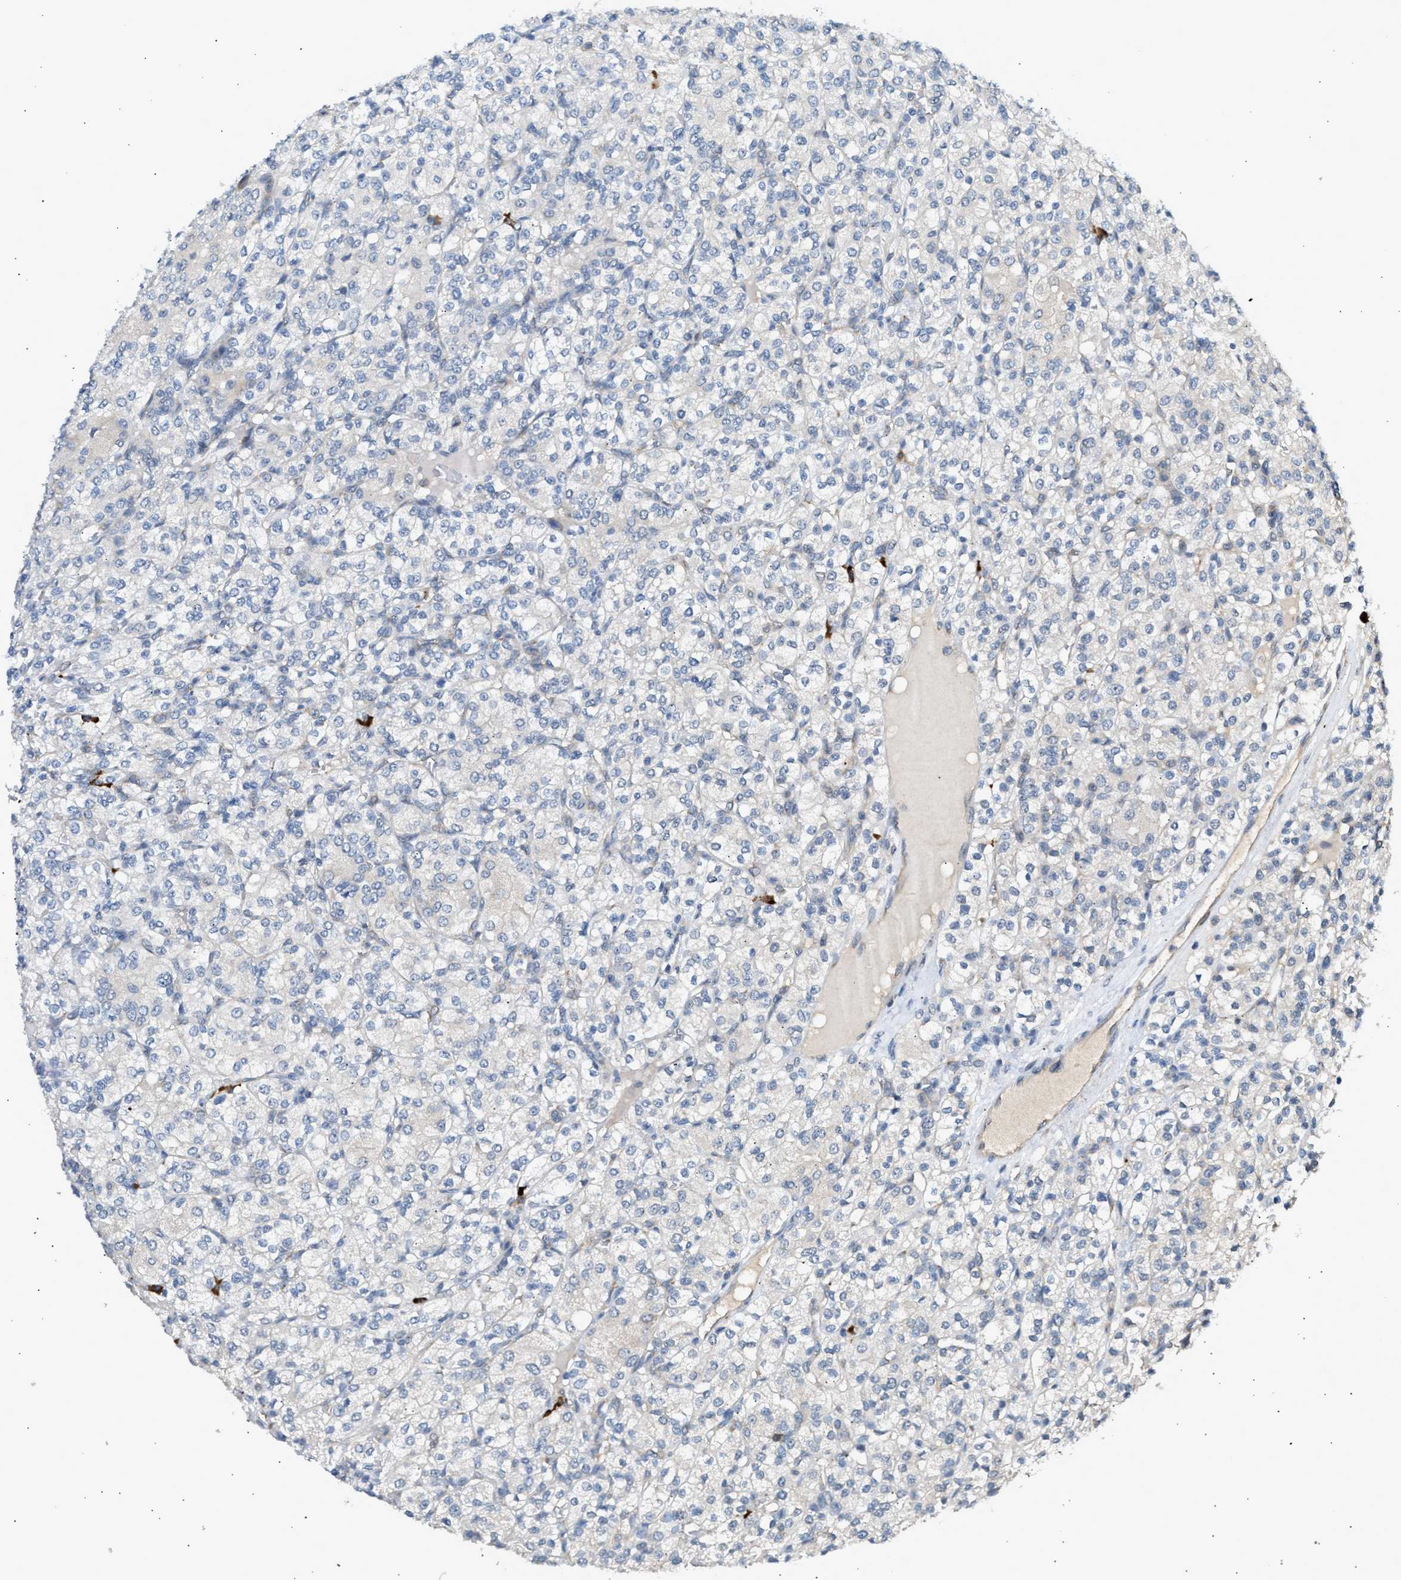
{"staining": {"intensity": "negative", "quantity": "none", "location": "none"}, "tissue": "renal cancer", "cell_type": "Tumor cells", "image_type": "cancer", "snomed": [{"axis": "morphology", "description": "Adenocarcinoma, NOS"}, {"axis": "topography", "description": "Kidney"}], "caption": "IHC of human renal cancer reveals no staining in tumor cells. Nuclei are stained in blue.", "gene": "KCNC2", "patient": {"sex": "male", "age": 77}}